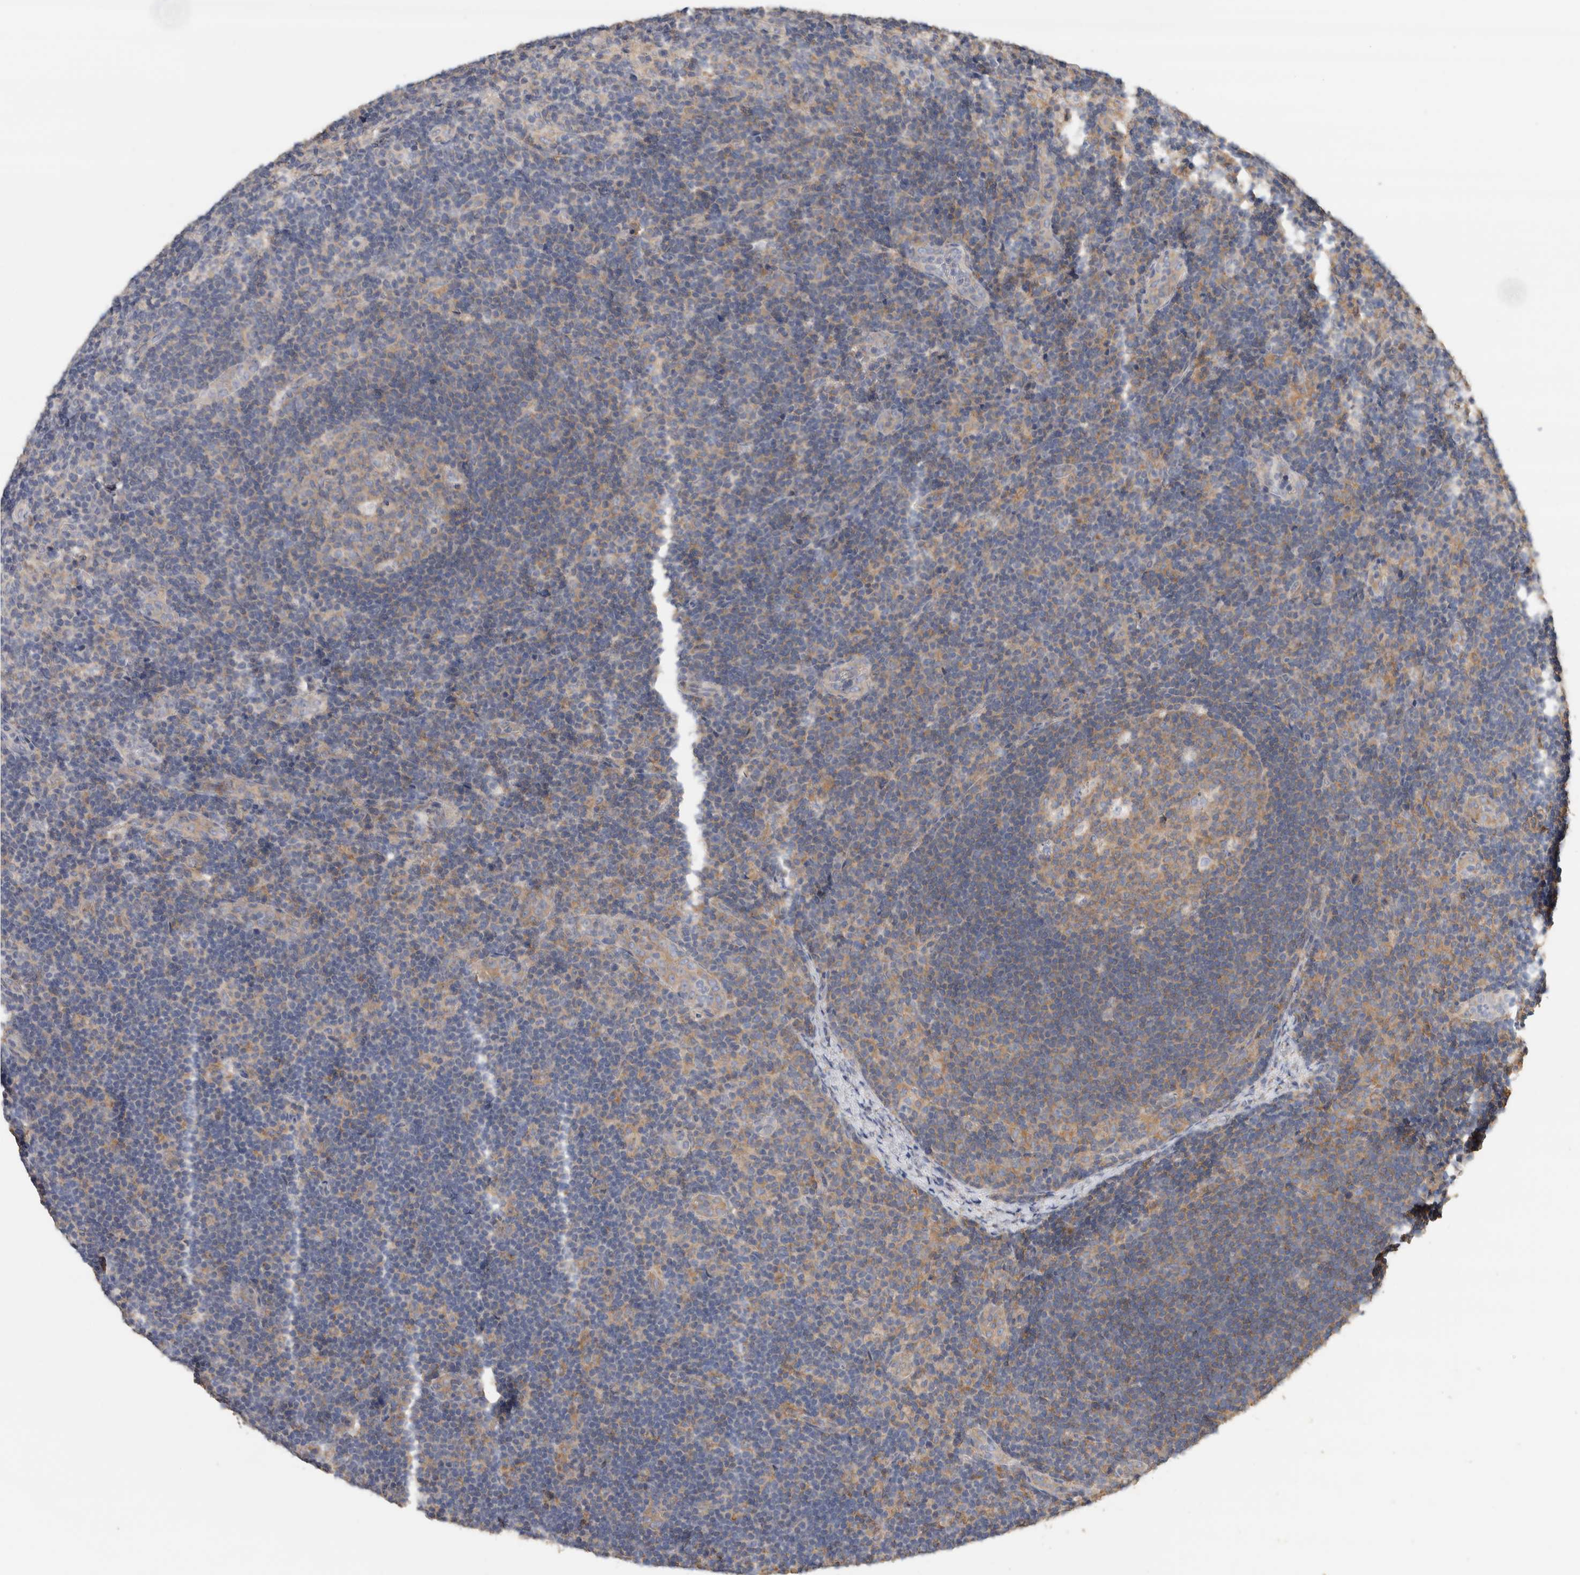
{"staining": {"intensity": "moderate", "quantity": "25%-75%", "location": "cytoplasmic/membranous"}, "tissue": "lymph node", "cell_type": "Germinal center cells", "image_type": "normal", "snomed": [{"axis": "morphology", "description": "Normal tissue, NOS"}, {"axis": "topography", "description": "Lymph node"}], "caption": "A histopathology image of lymph node stained for a protein exhibits moderate cytoplasmic/membranous brown staining in germinal center cells.", "gene": "EIF4G3", "patient": {"sex": "female", "age": 22}}